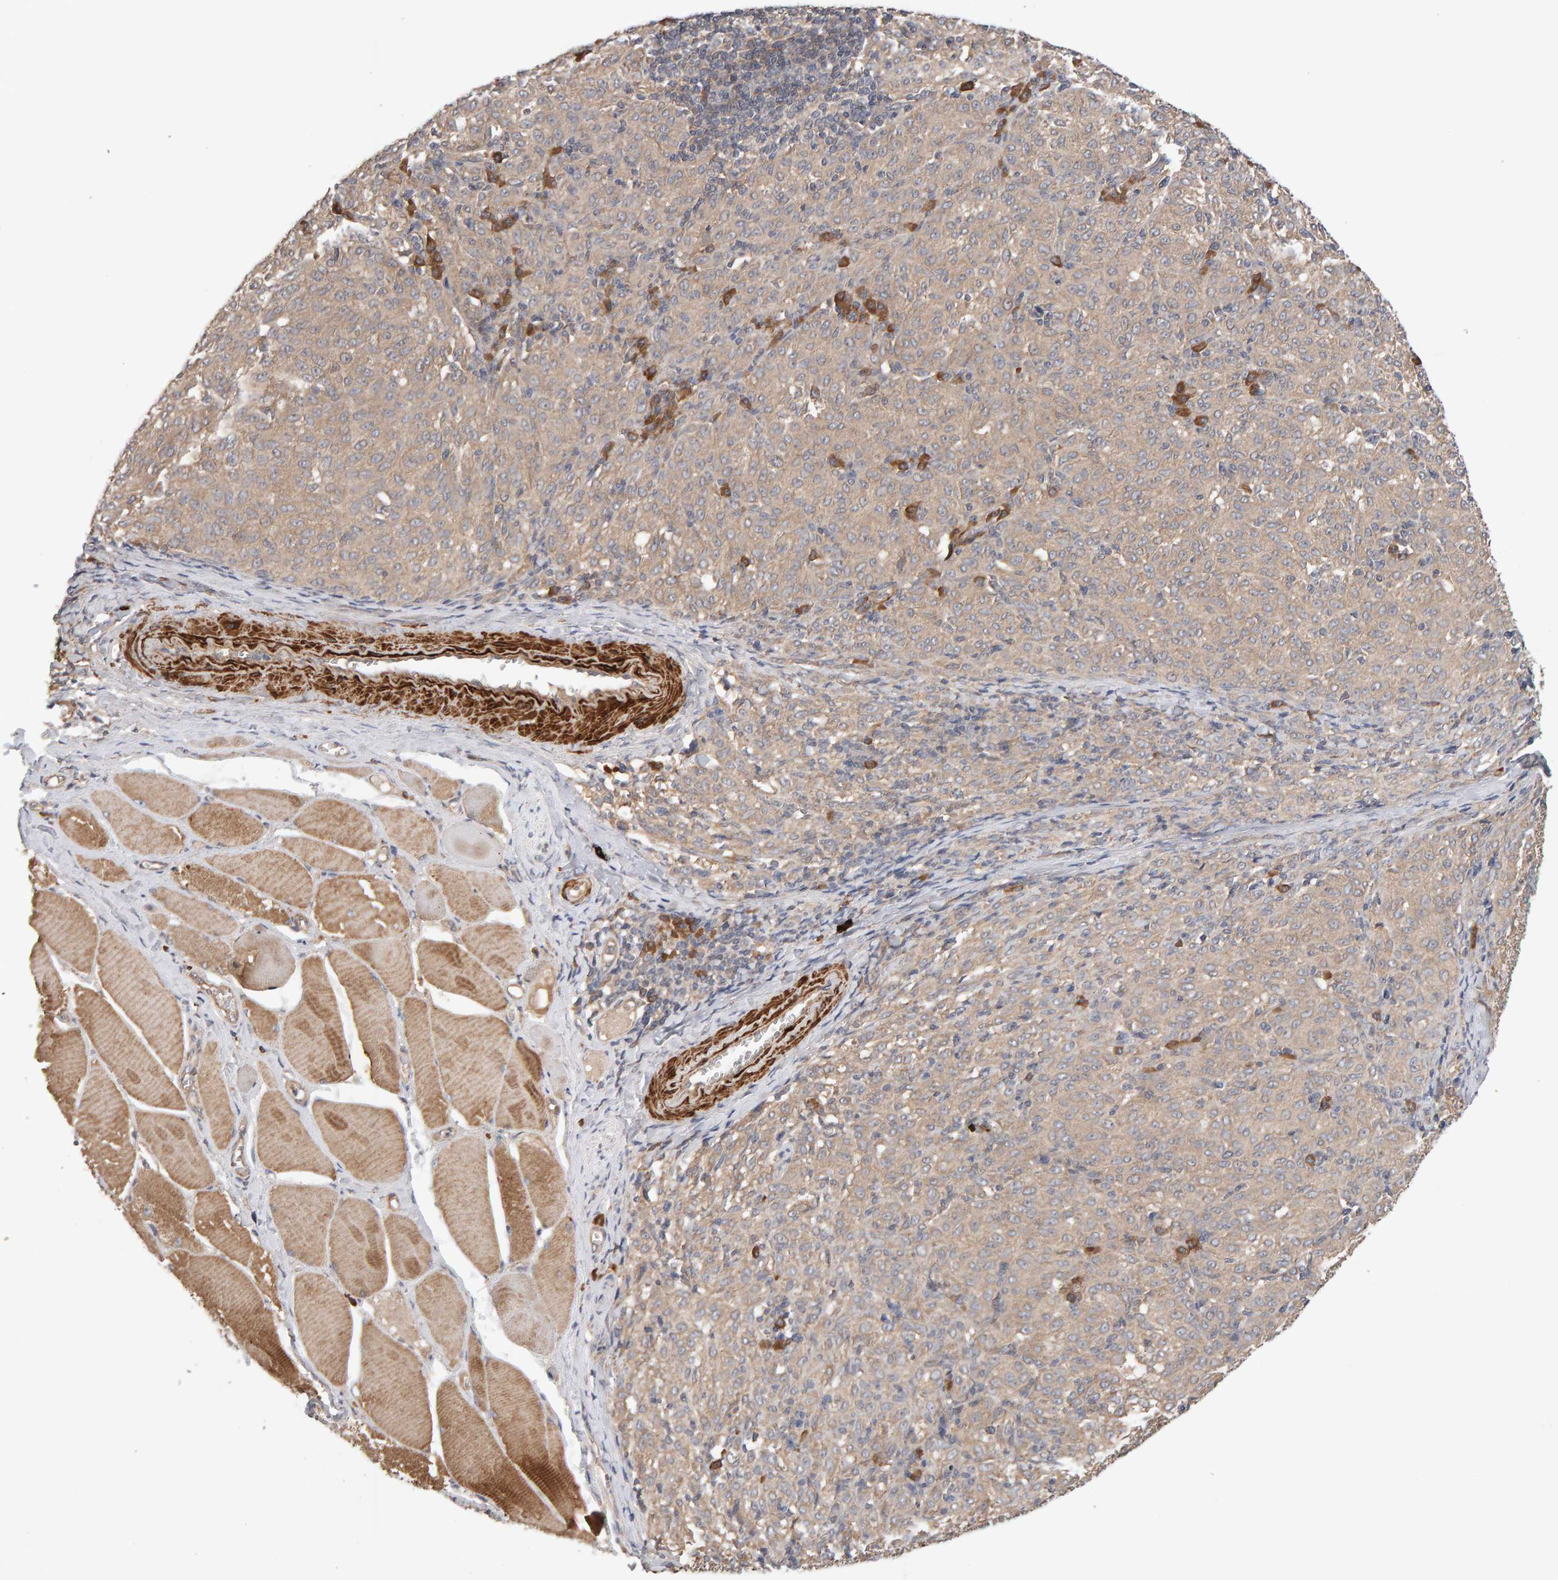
{"staining": {"intensity": "weak", "quantity": ">75%", "location": "cytoplasmic/membranous"}, "tissue": "melanoma", "cell_type": "Tumor cells", "image_type": "cancer", "snomed": [{"axis": "morphology", "description": "Malignant melanoma, NOS"}, {"axis": "topography", "description": "Skin"}], "caption": "This image exhibits immunohistochemistry staining of malignant melanoma, with low weak cytoplasmic/membranous positivity in approximately >75% of tumor cells.", "gene": "RNF19A", "patient": {"sex": "female", "age": 72}}